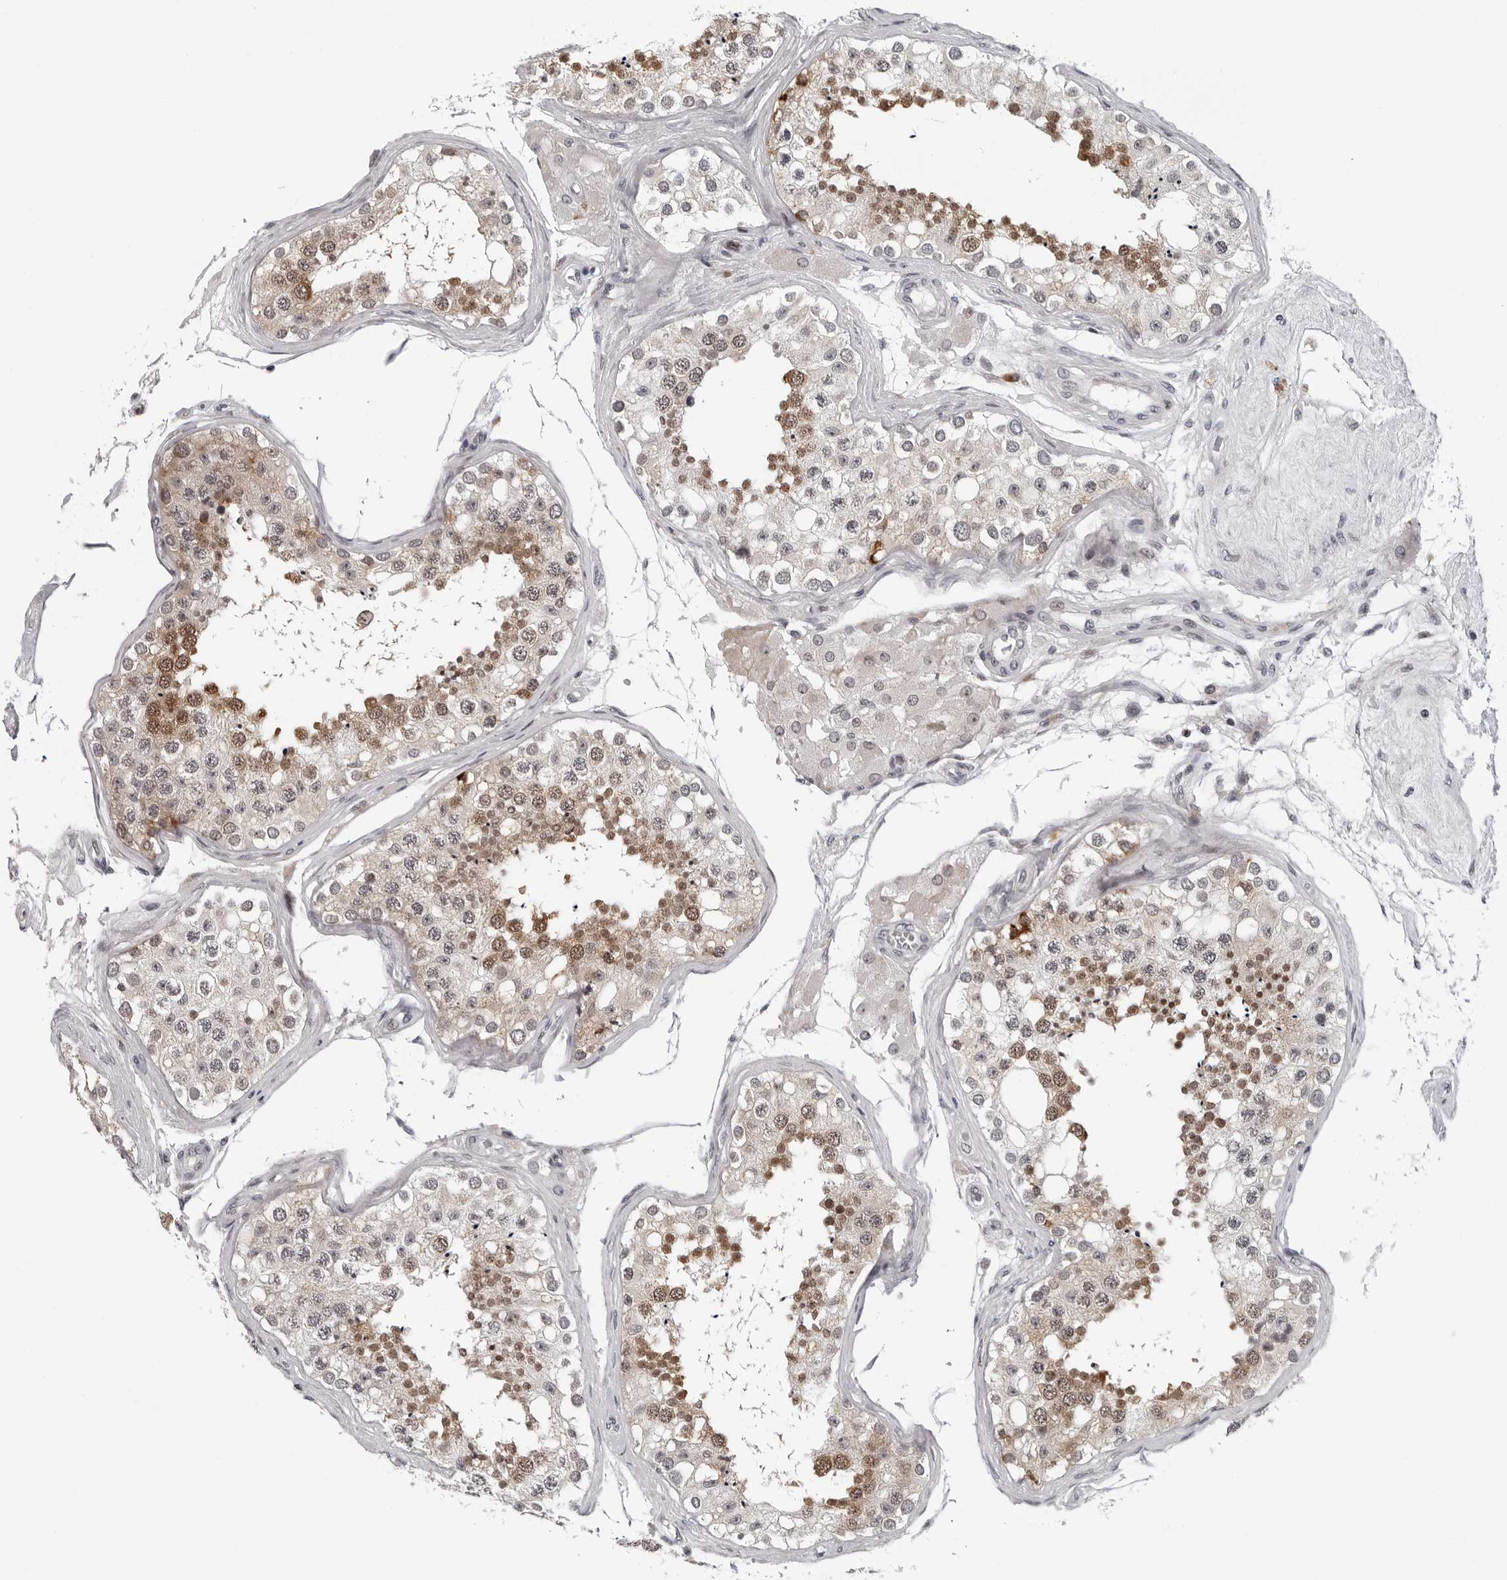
{"staining": {"intensity": "moderate", "quantity": ">75%", "location": "cytoplasmic/membranous"}, "tissue": "testis", "cell_type": "Cells in seminiferous ducts", "image_type": "normal", "snomed": [{"axis": "morphology", "description": "Normal tissue, NOS"}, {"axis": "topography", "description": "Testis"}], "caption": "IHC image of normal testis: testis stained using immunohistochemistry (IHC) displays medium levels of moderate protein expression localized specifically in the cytoplasmic/membranous of cells in seminiferous ducts, appearing as a cytoplasmic/membranous brown color.", "gene": "PIP4K2C", "patient": {"sex": "male", "age": 68}}